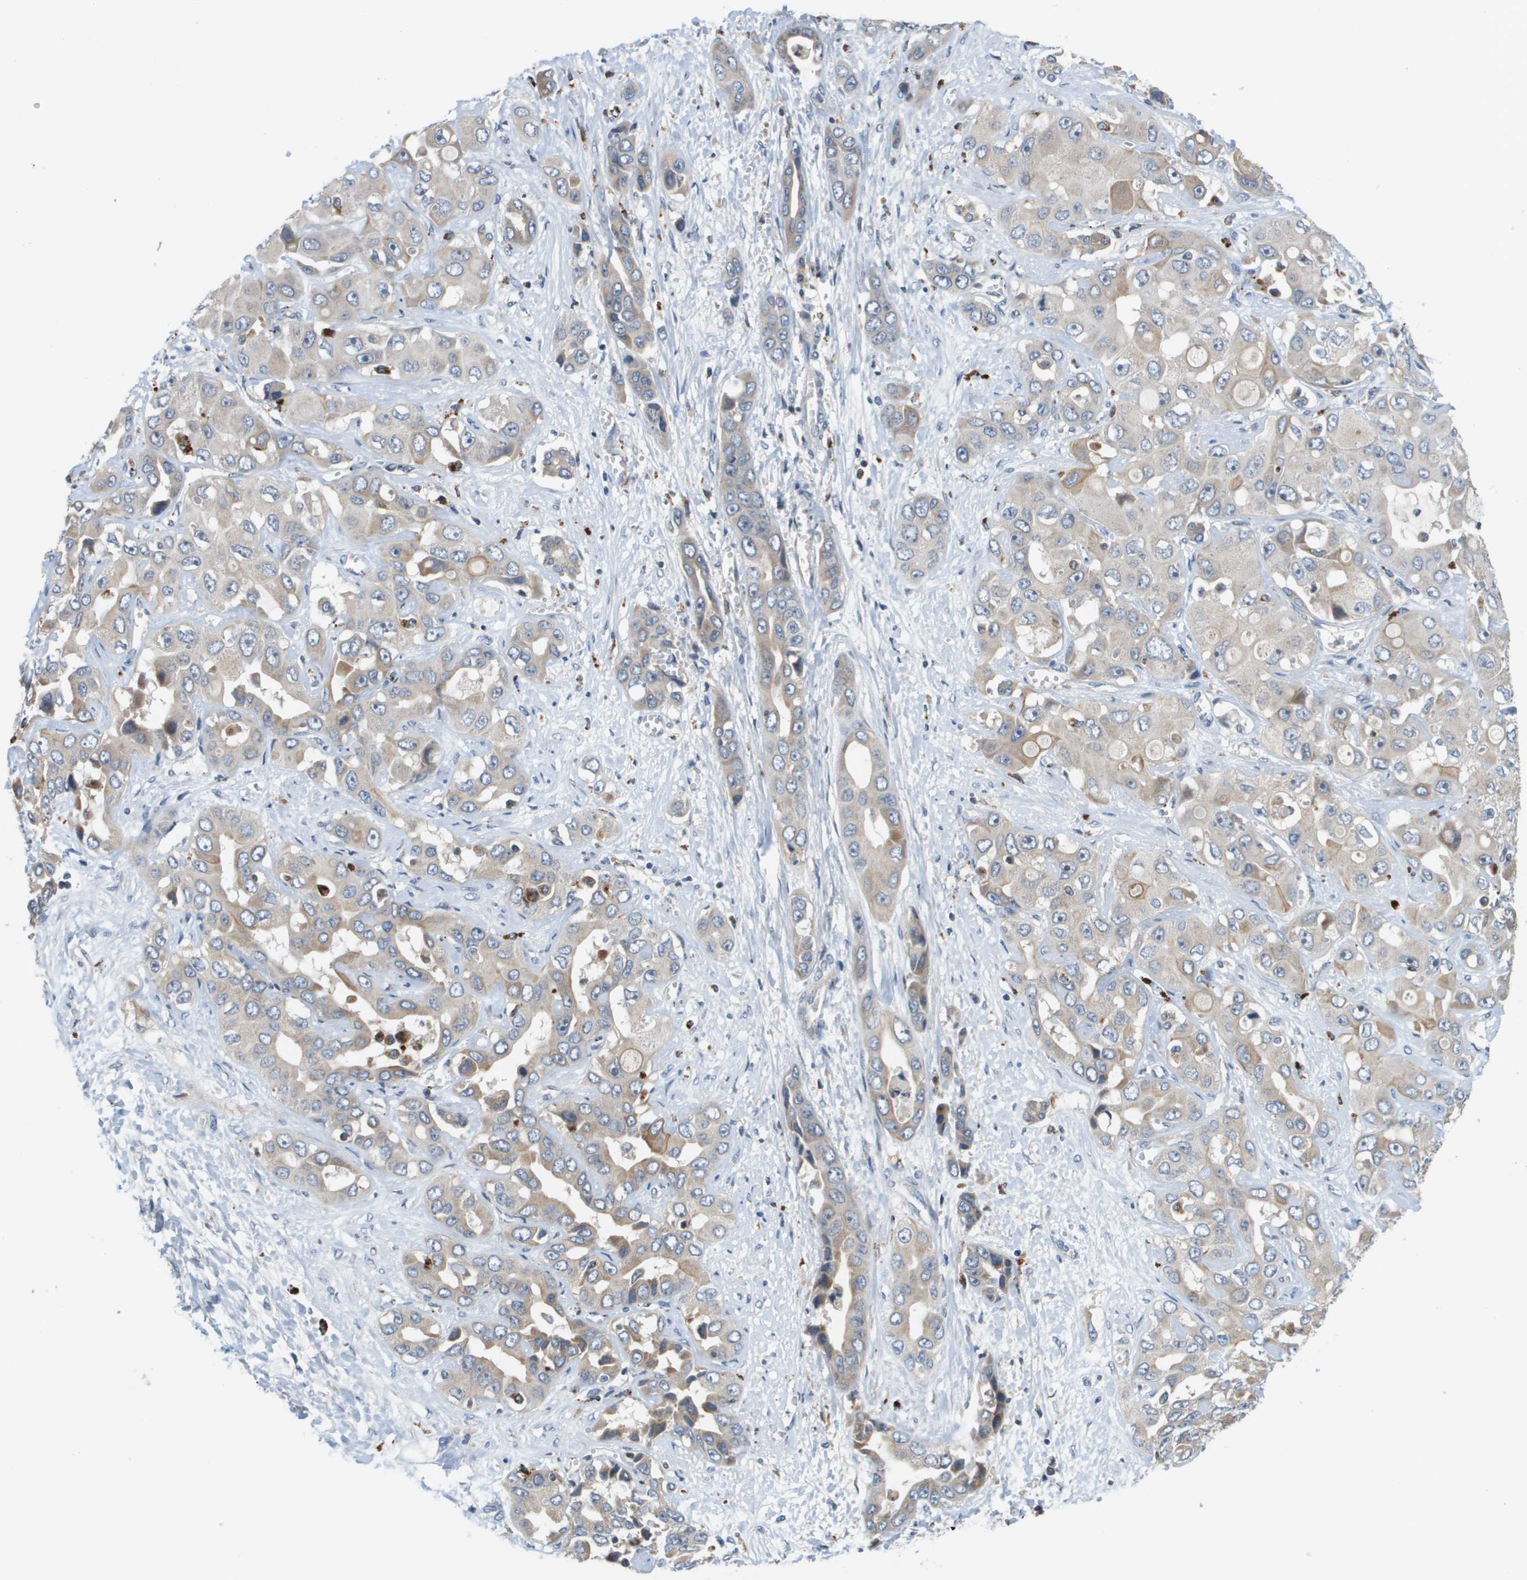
{"staining": {"intensity": "moderate", "quantity": "<25%", "location": "cytoplasmic/membranous"}, "tissue": "liver cancer", "cell_type": "Tumor cells", "image_type": "cancer", "snomed": [{"axis": "morphology", "description": "Cholangiocarcinoma"}, {"axis": "topography", "description": "Liver"}], "caption": "Liver cancer (cholangiocarcinoma) stained for a protein reveals moderate cytoplasmic/membranous positivity in tumor cells.", "gene": "SLC25A20", "patient": {"sex": "female", "age": 52}}